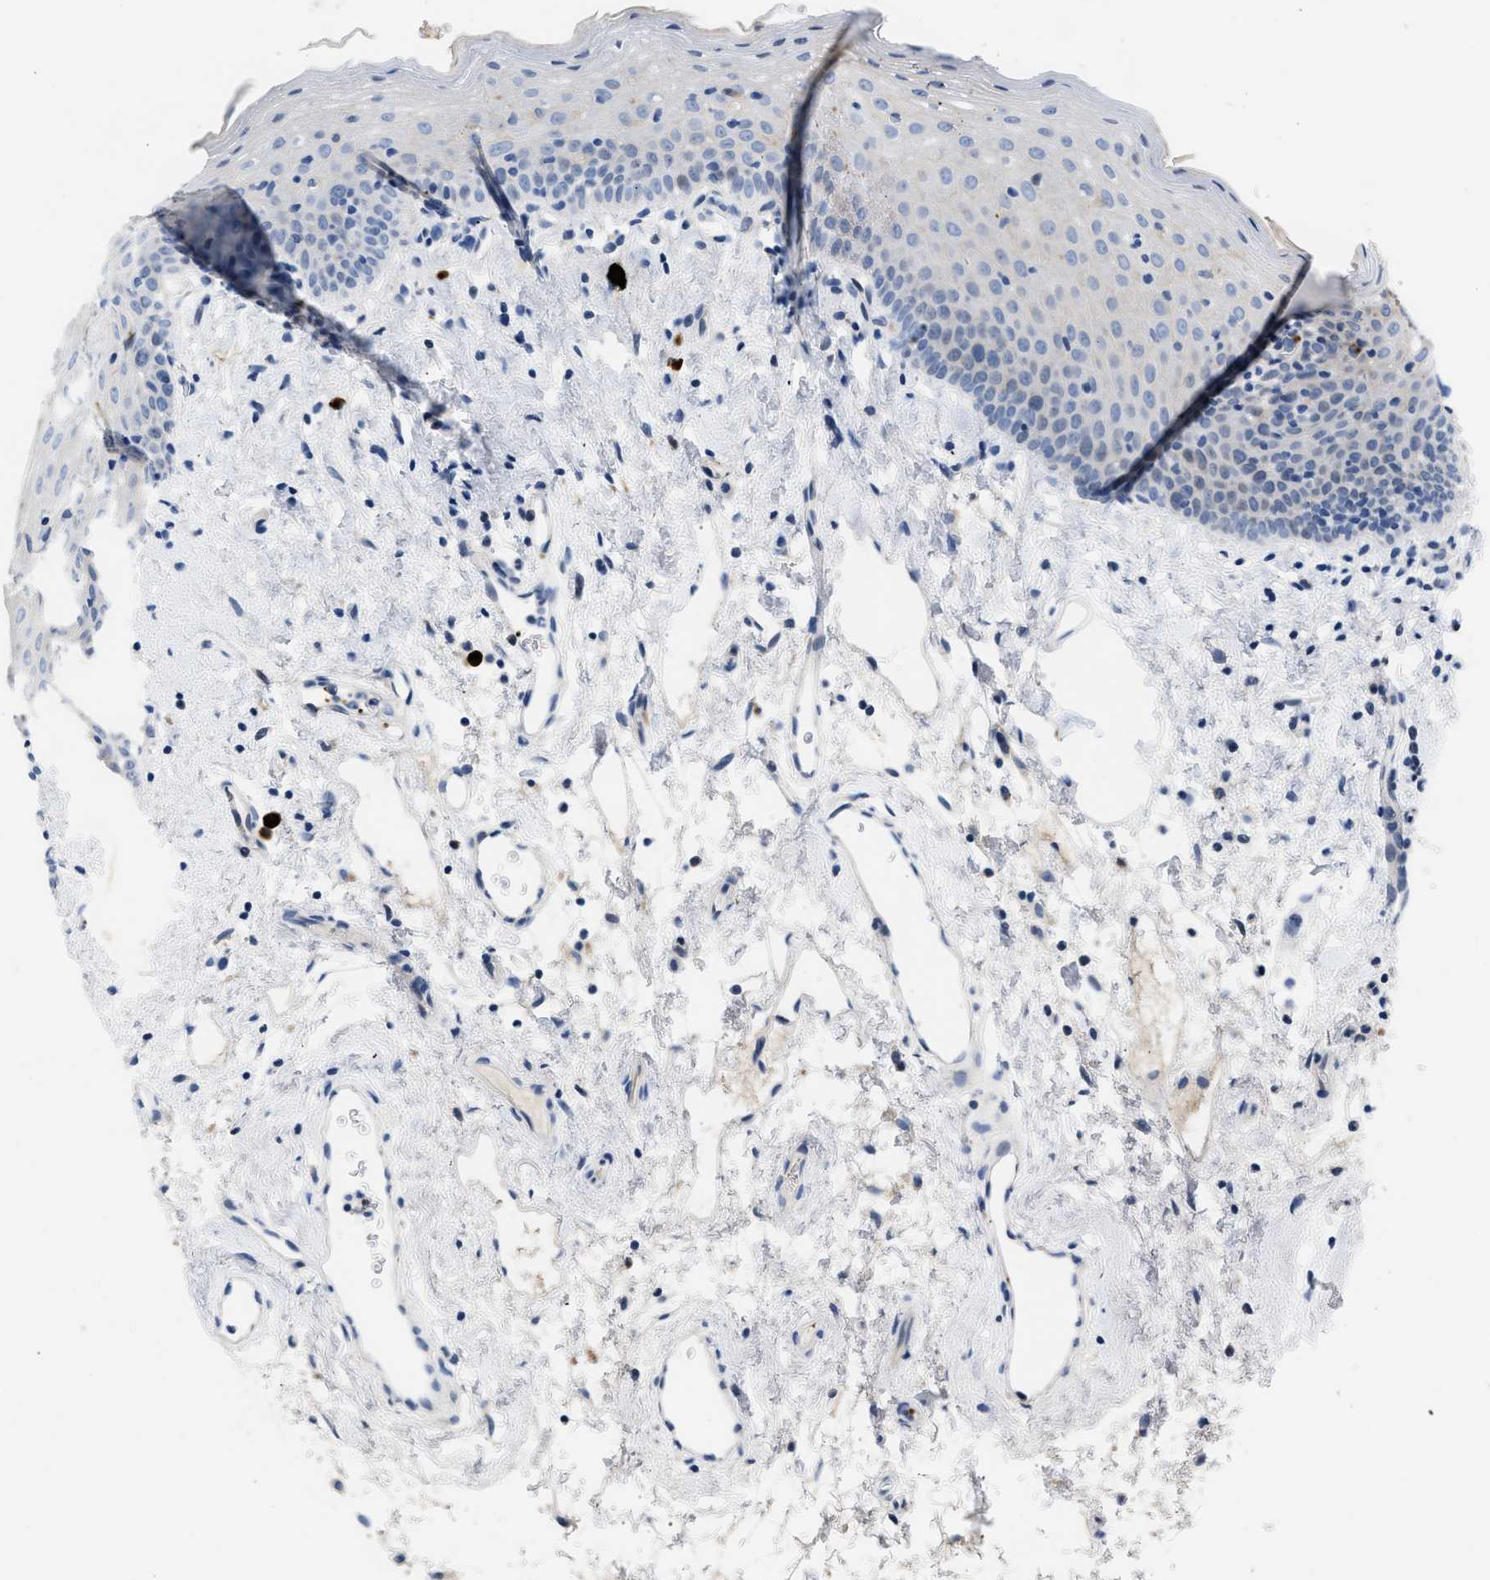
{"staining": {"intensity": "weak", "quantity": "<25%", "location": "cytoplasmic/membranous"}, "tissue": "oral mucosa", "cell_type": "Squamous epithelial cells", "image_type": "normal", "snomed": [{"axis": "morphology", "description": "Normal tissue, NOS"}, {"axis": "topography", "description": "Oral tissue"}], "caption": "Immunohistochemistry (IHC) histopathology image of normal human oral mucosa stained for a protein (brown), which shows no positivity in squamous epithelial cells.", "gene": "FGF18", "patient": {"sex": "male", "age": 66}}